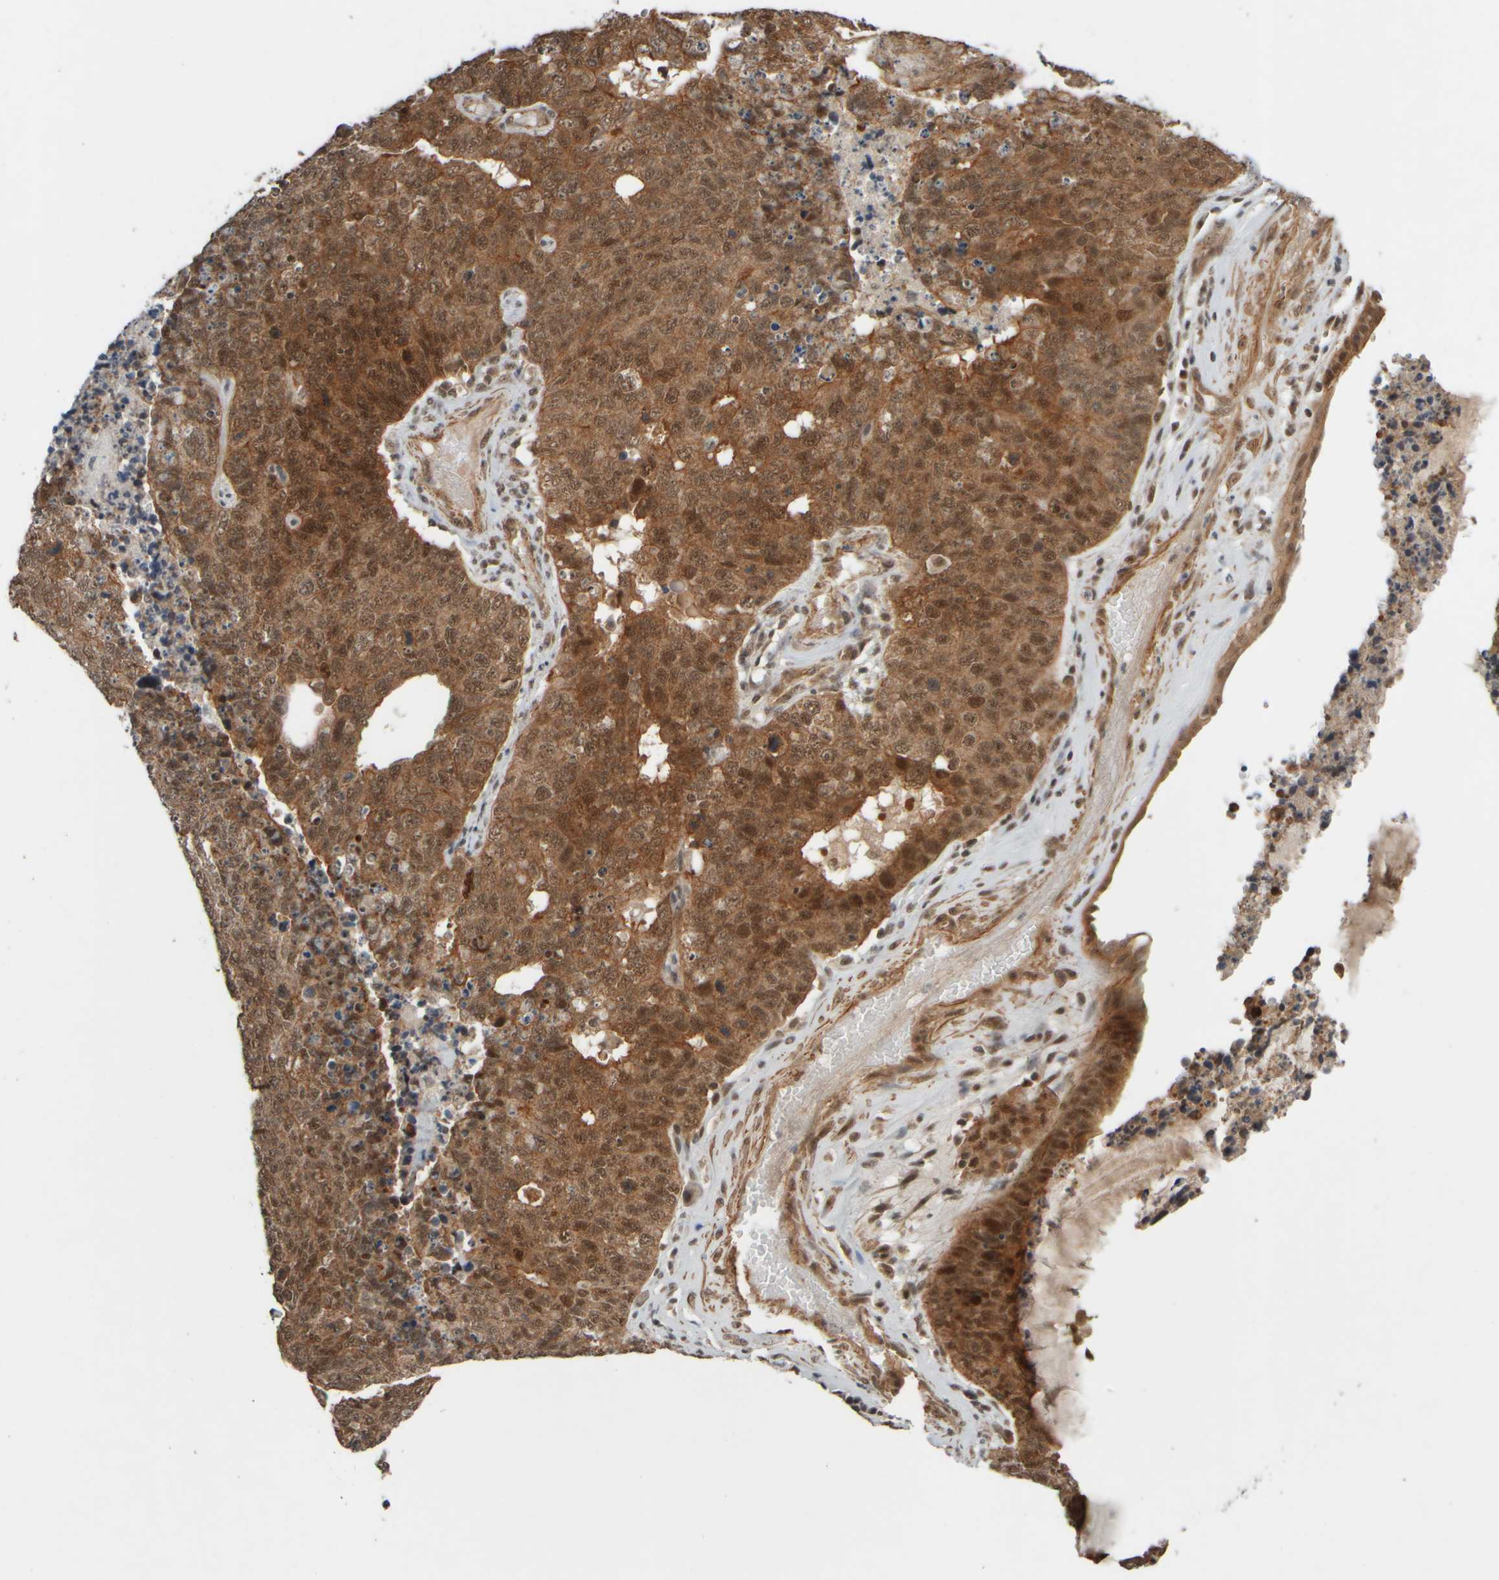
{"staining": {"intensity": "moderate", "quantity": ">75%", "location": "cytoplasmic/membranous,nuclear"}, "tissue": "cervical cancer", "cell_type": "Tumor cells", "image_type": "cancer", "snomed": [{"axis": "morphology", "description": "Squamous cell carcinoma, NOS"}, {"axis": "topography", "description": "Cervix"}], "caption": "There is medium levels of moderate cytoplasmic/membranous and nuclear positivity in tumor cells of cervical cancer (squamous cell carcinoma), as demonstrated by immunohistochemical staining (brown color).", "gene": "SYNRG", "patient": {"sex": "female", "age": 63}}